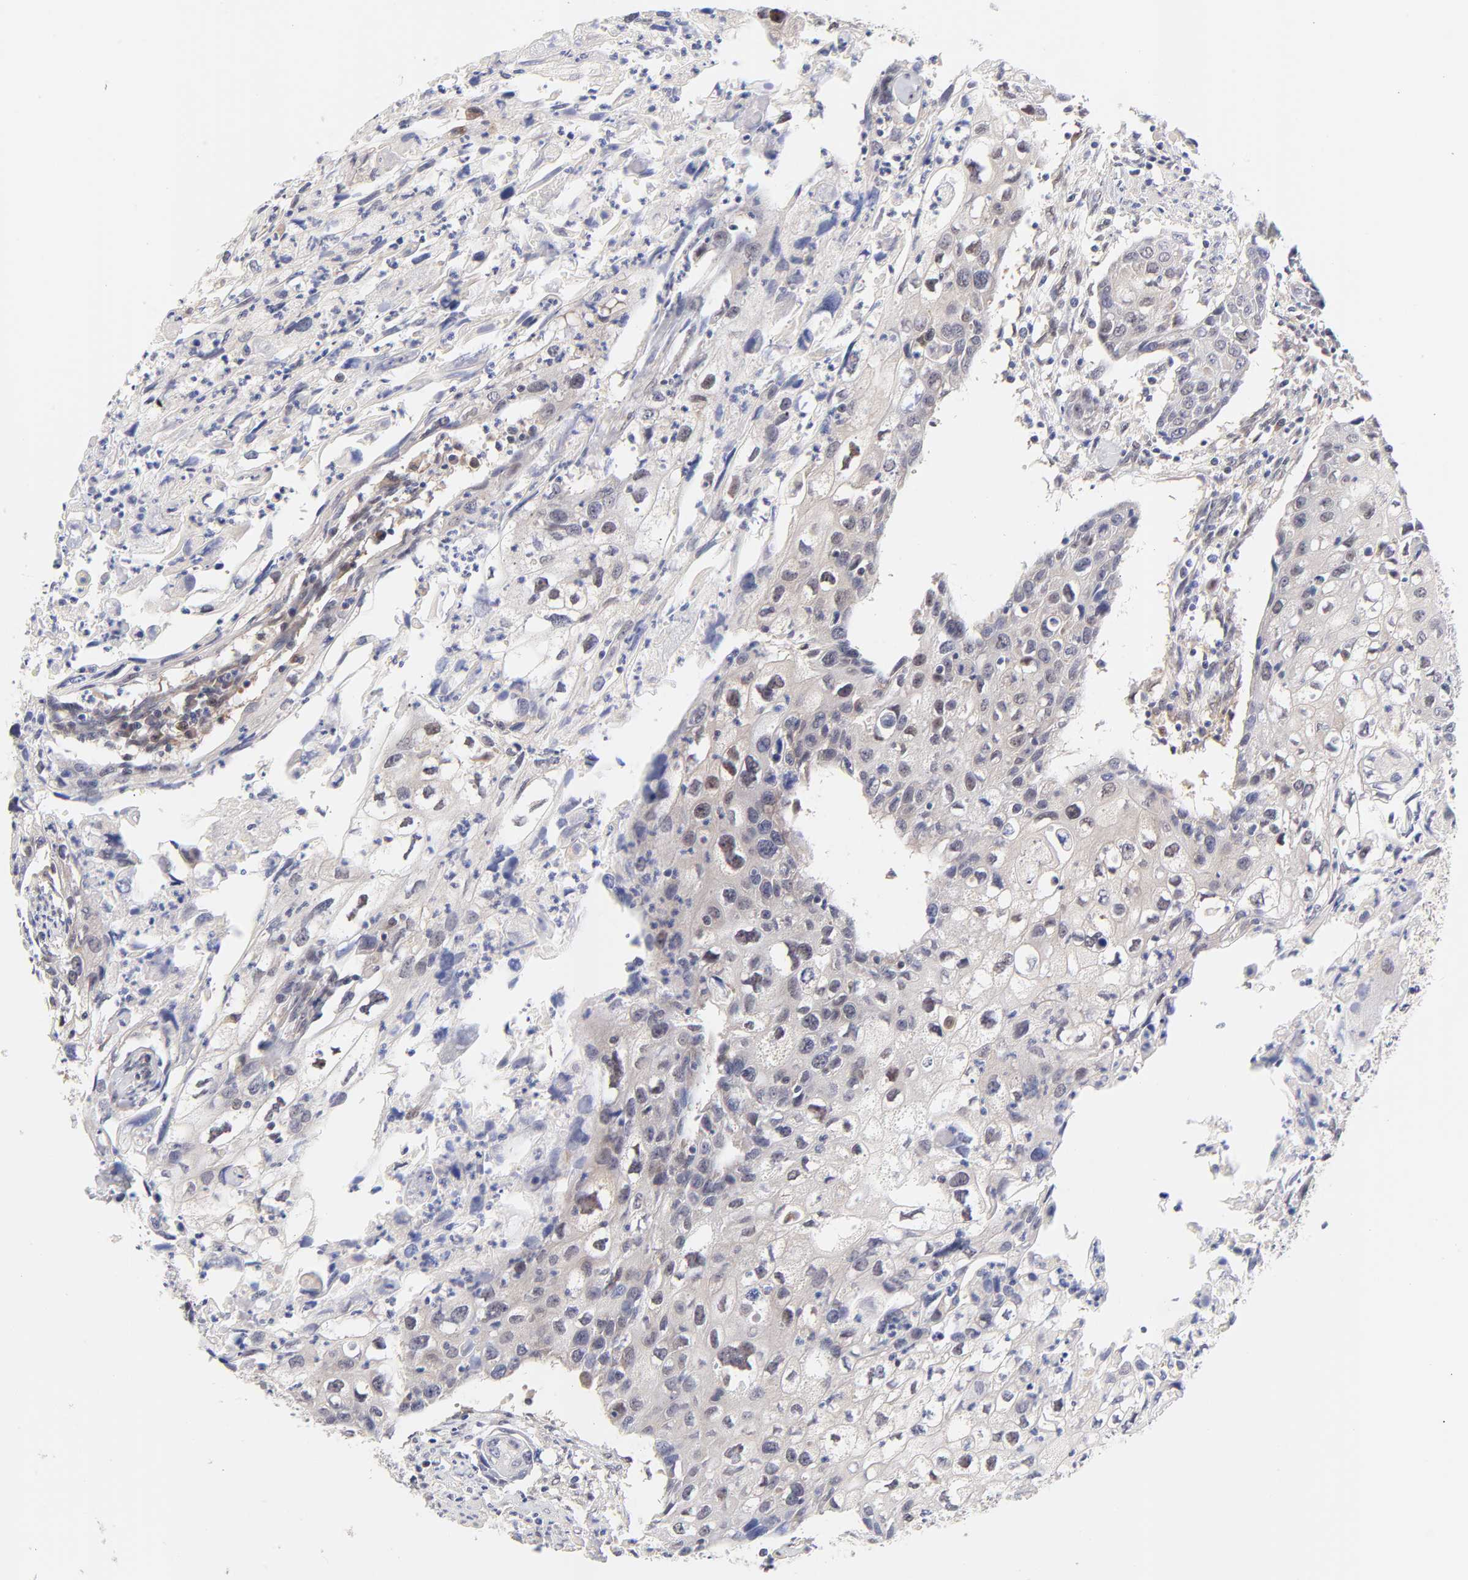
{"staining": {"intensity": "moderate", "quantity": "<25%", "location": "nuclear"}, "tissue": "urothelial cancer", "cell_type": "Tumor cells", "image_type": "cancer", "snomed": [{"axis": "morphology", "description": "Urothelial carcinoma, High grade"}, {"axis": "topography", "description": "Urinary bladder"}], "caption": "This micrograph shows immunohistochemistry (IHC) staining of urothelial cancer, with low moderate nuclear positivity in approximately <25% of tumor cells.", "gene": "TXNL1", "patient": {"sex": "male", "age": 54}}